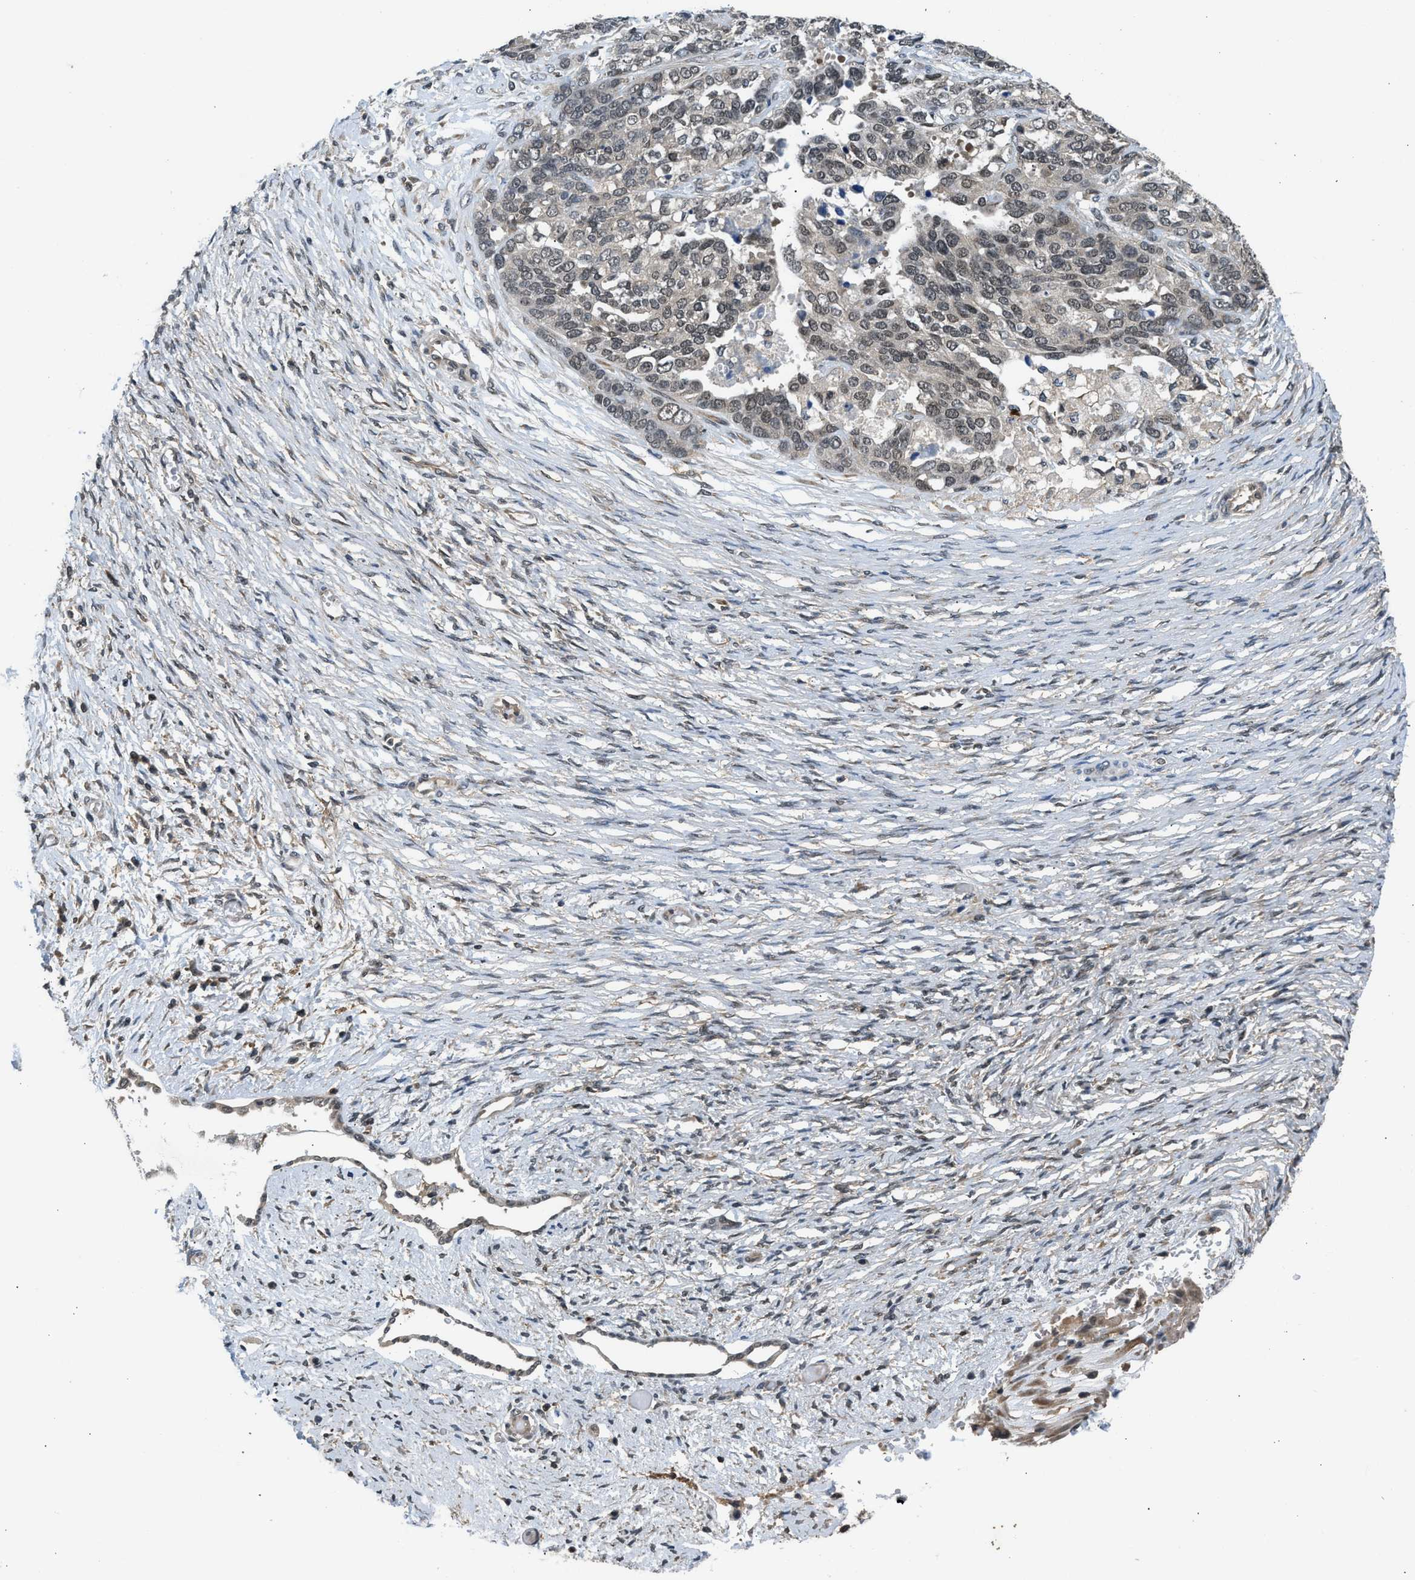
{"staining": {"intensity": "weak", "quantity": "25%-75%", "location": "nuclear"}, "tissue": "ovarian cancer", "cell_type": "Tumor cells", "image_type": "cancer", "snomed": [{"axis": "morphology", "description": "Cystadenocarcinoma, serous, NOS"}, {"axis": "topography", "description": "Ovary"}], "caption": "Immunohistochemistry of ovarian cancer shows low levels of weak nuclear staining in about 25%-75% of tumor cells. Using DAB (brown) and hematoxylin (blue) stains, captured at high magnification using brightfield microscopy.", "gene": "MTMR1", "patient": {"sex": "female", "age": 44}}